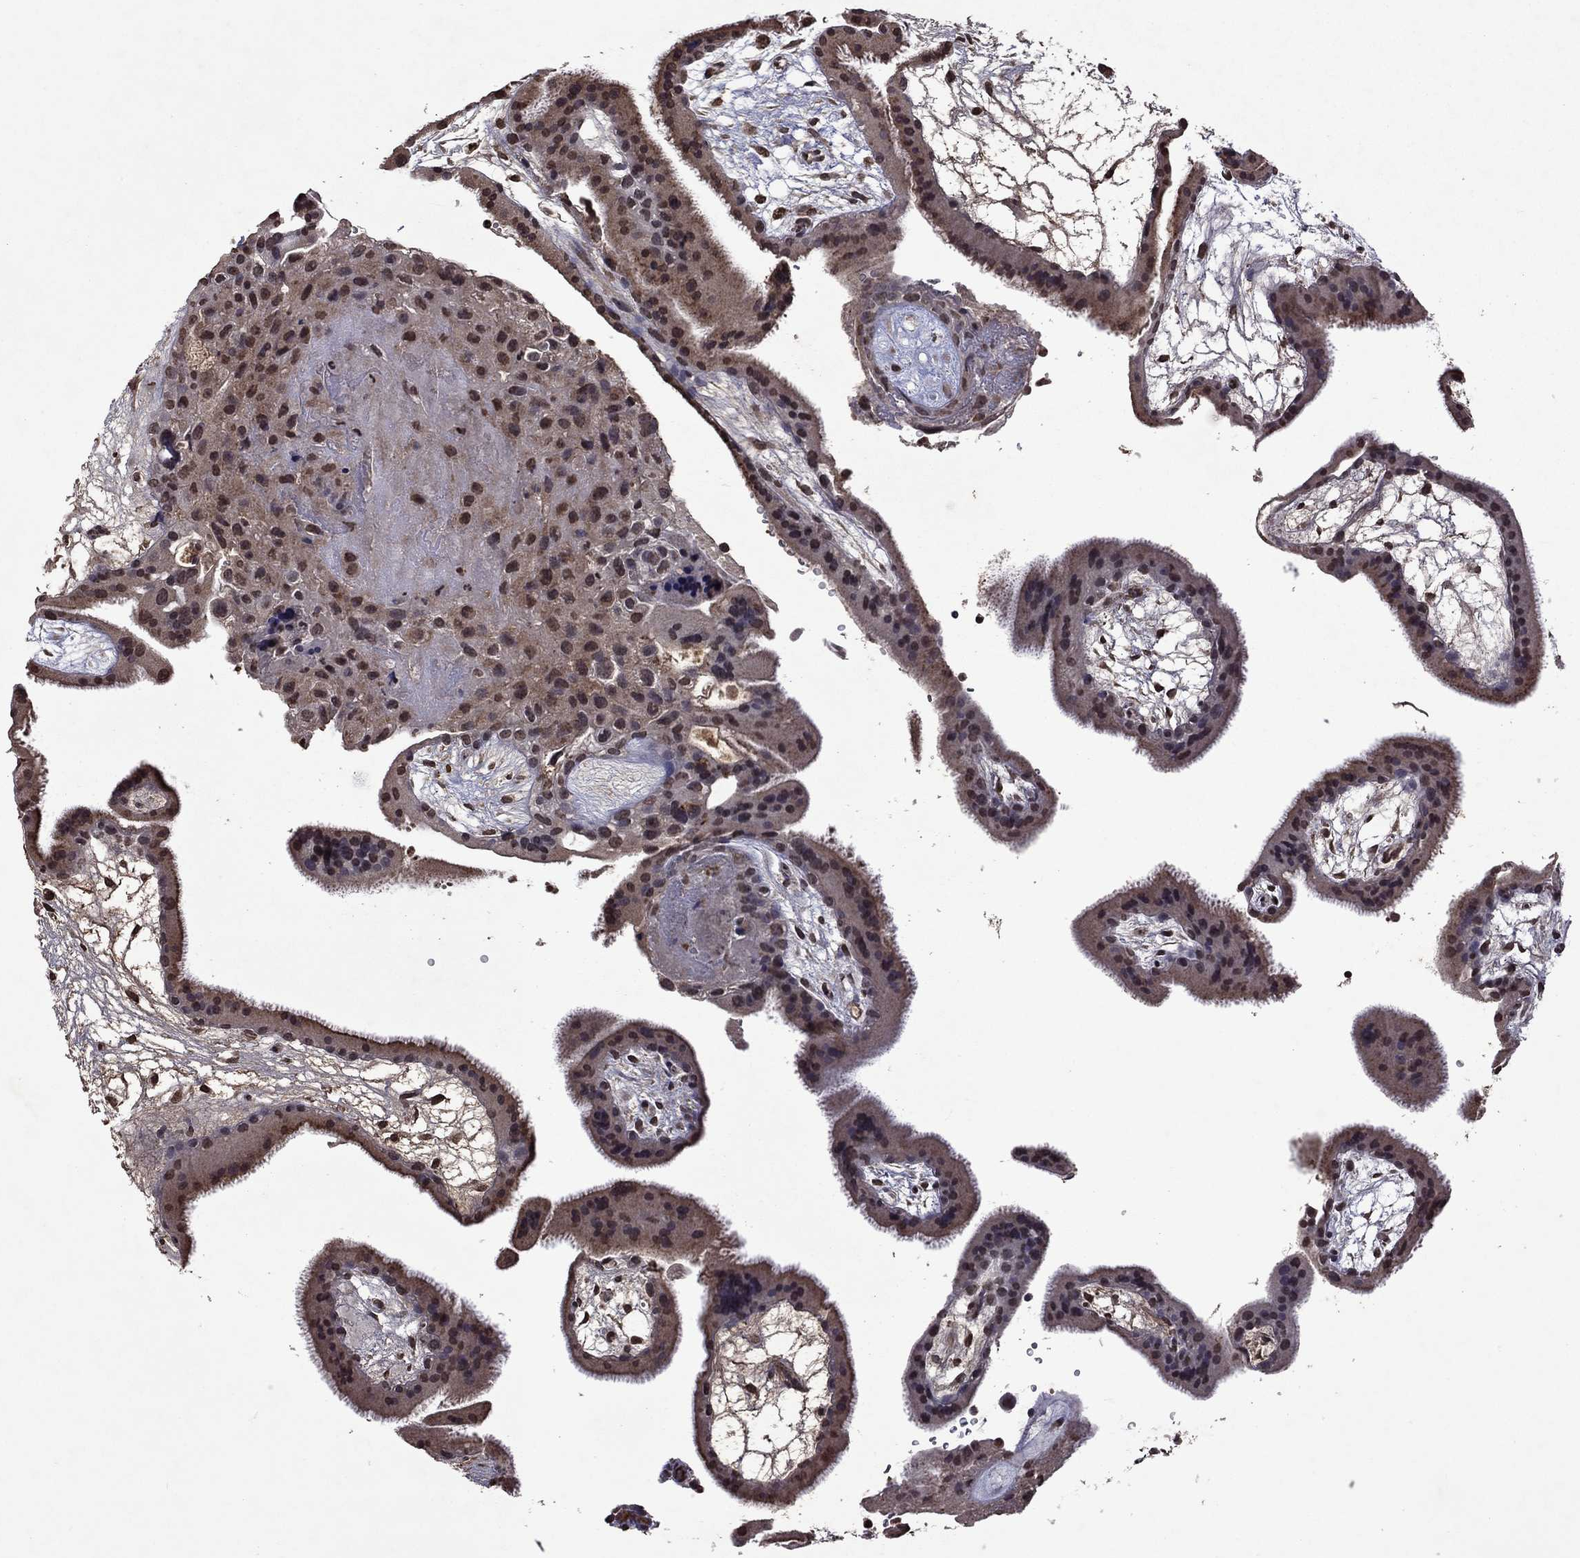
{"staining": {"intensity": "negative", "quantity": "none", "location": "none"}, "tissue": "placenta", "cell_type": "Decidual cells", "image_type": "normal", "snomed": [{"axis": "morphology", "description": "Normal tissue, NOS"}, {"axis": "topography", "description": "Placenta"}], "caption": "This photomicrograph is of normal placenta stained with IHC to label a protein in brown with the nuclei are counter-stained blue. There is no positivity in decidual cells.", "gene": "NLGN1", "patient": {"sex": "female", "age": 19}}